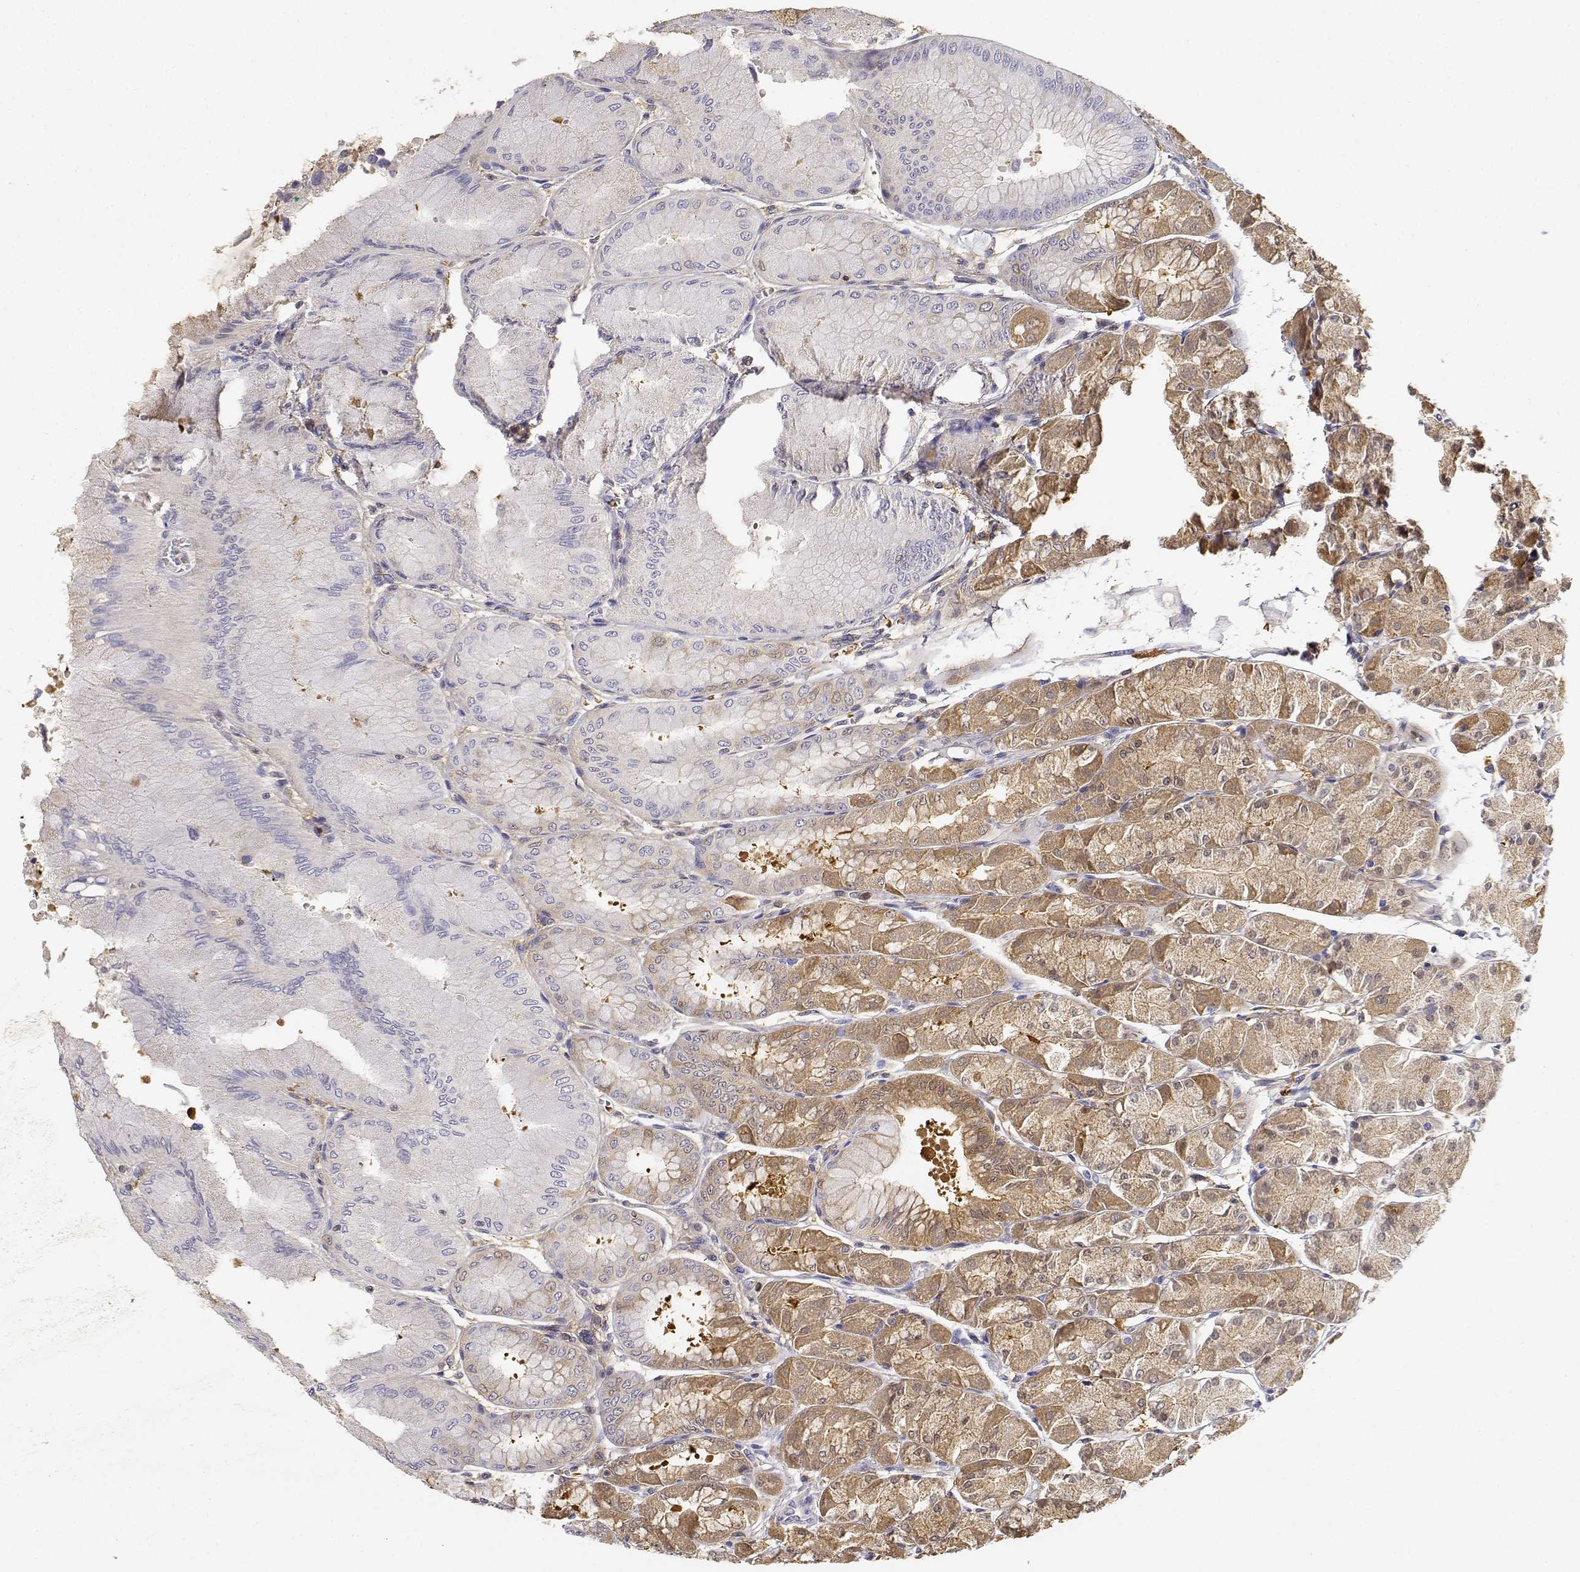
{"staining": {"intensity": "moderate", "quantity": "<25%", "location": "cytoplasmic/membranous,nuclear"}, "tissue": "stomach", "cell_type": "Glandular cells", "image_type": "normal", "snomed": [{"axis": "morphology", "description": "Normal tissue, NOS"}, {"axis": "topography", "description": "Stomach, upper"}], "caption": "Protein staining of benign stomach shows moderate cytoplasmic/membranous,nuclear expression in approximately <25% of glandular cells. The staining is performed using DAB (3,3'-diaminobenzidine) brown chromogen to label protein expression. The nuclei are counter-stained blue using hematoxylin.", "gene": "ADA", "patient": {"sex": "male", "age": 60}}